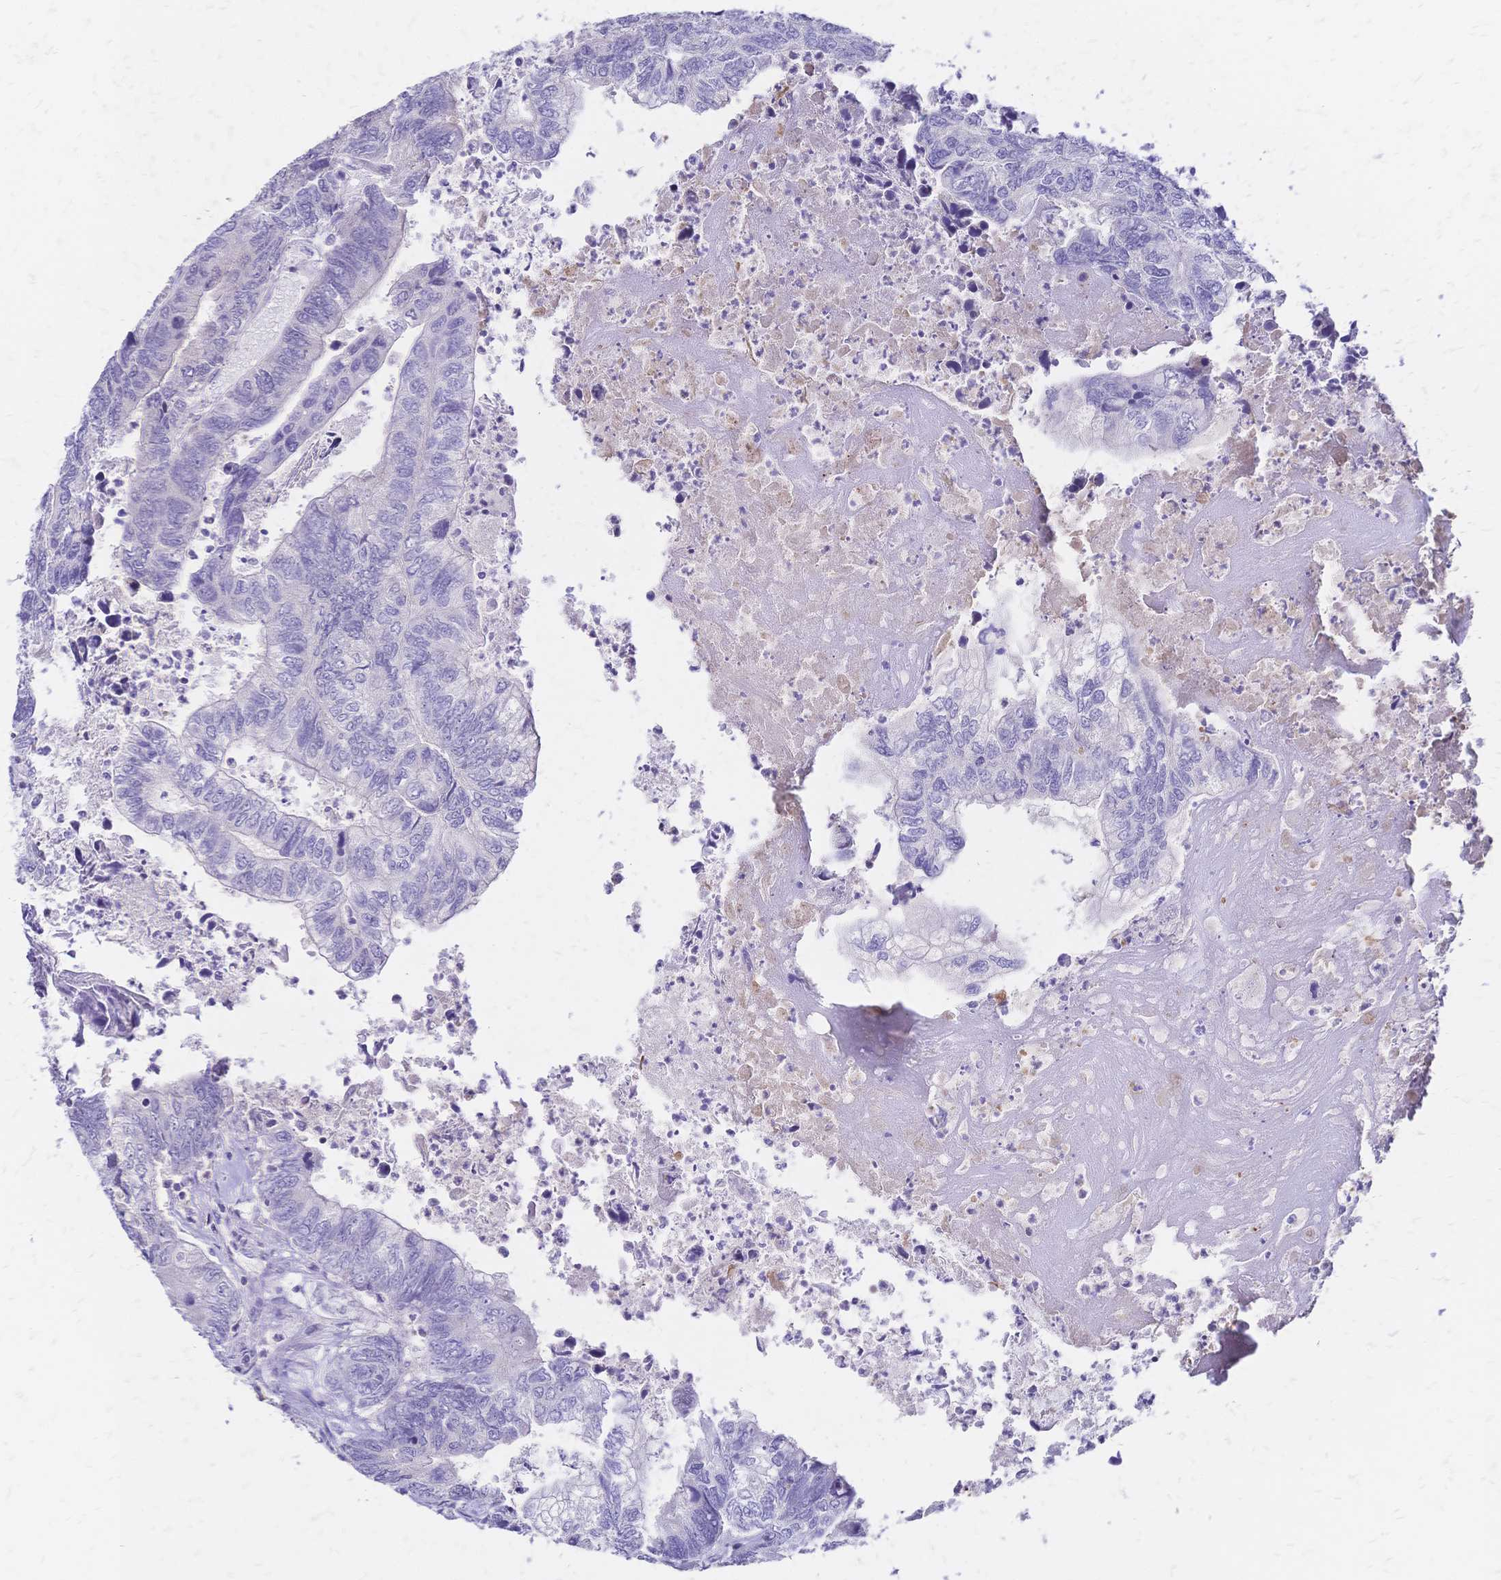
{"staining": {"intensity": "negative", "quantity": "none", "location": "none"}, "tissue": "colorectal cancer", "cell_type": "Tumor cells", "image_type": "cancer", "snomed": [{"axis": "morphology", "description": "Adenocarcinoma, NOS"}, {"axis": "topography", "description": "Colon"}], "caption": "This is a photomicrograph of immunohistochemistry staining of adenocarcinoma (colorectal), which shows no positivity in tumor cells.", "gene": "IL2RA", "patient": {"sex": "female", "age": 67}}